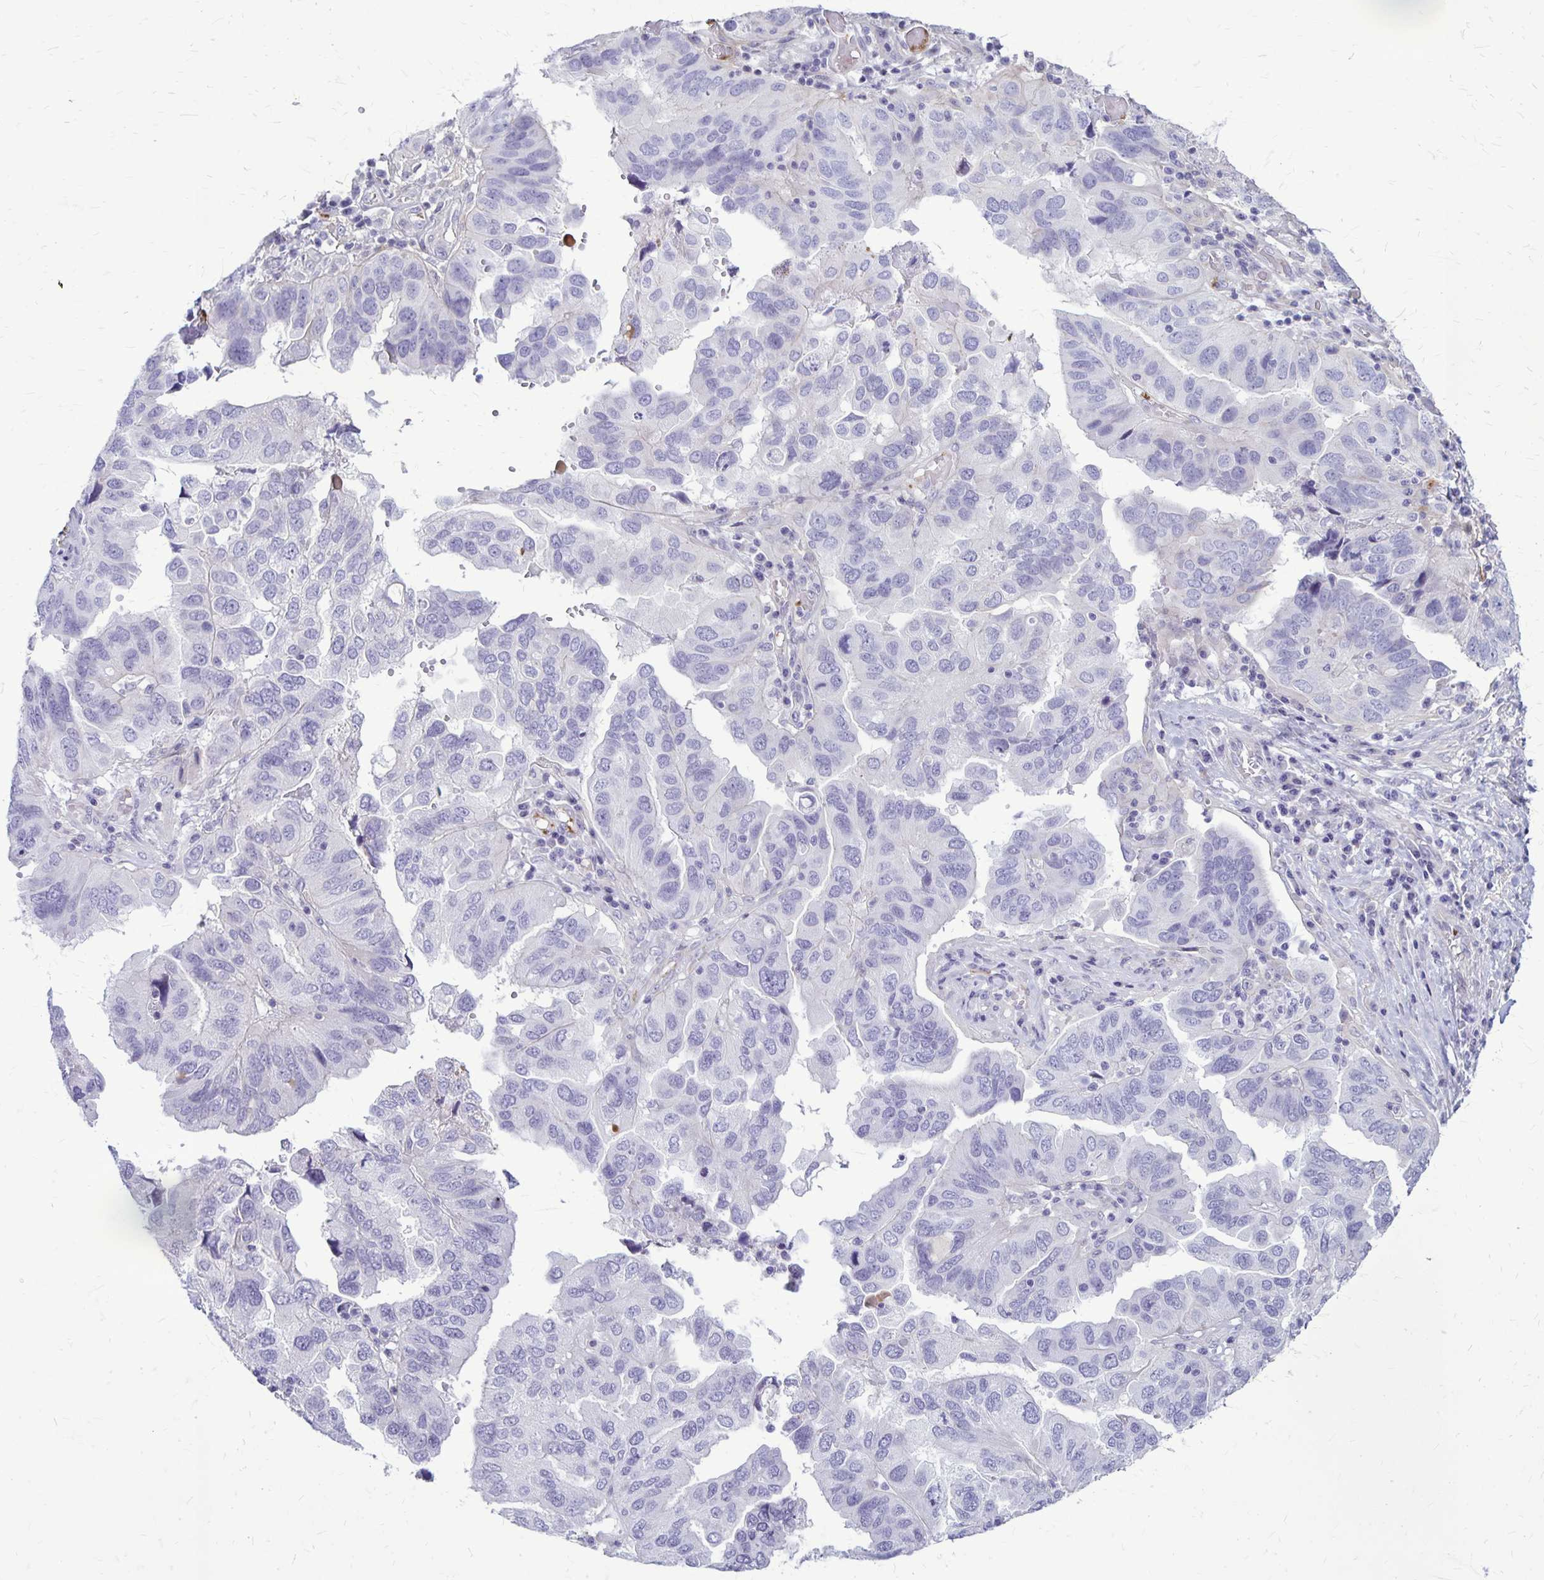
{"staining": {"intensity": "negative", "quantity": "none", "location": "none"}, "tissue": "ovarian cancer", "cell_type": "Tumor cells", "image_type": "cancer", "snomed": [{"axis": "morphology", "description": "Cystadenocarcinoma, serous, NOS"}, {"axis": "topography", "description": "Ovary"}], "caption": "This is a histopathology image of immunohistochemistry (IHC) staining of ovarian cancer, which shows no positivity in tumor cells.", "gene": "GP9", "patient": {"sex": "female", "age": 79}}